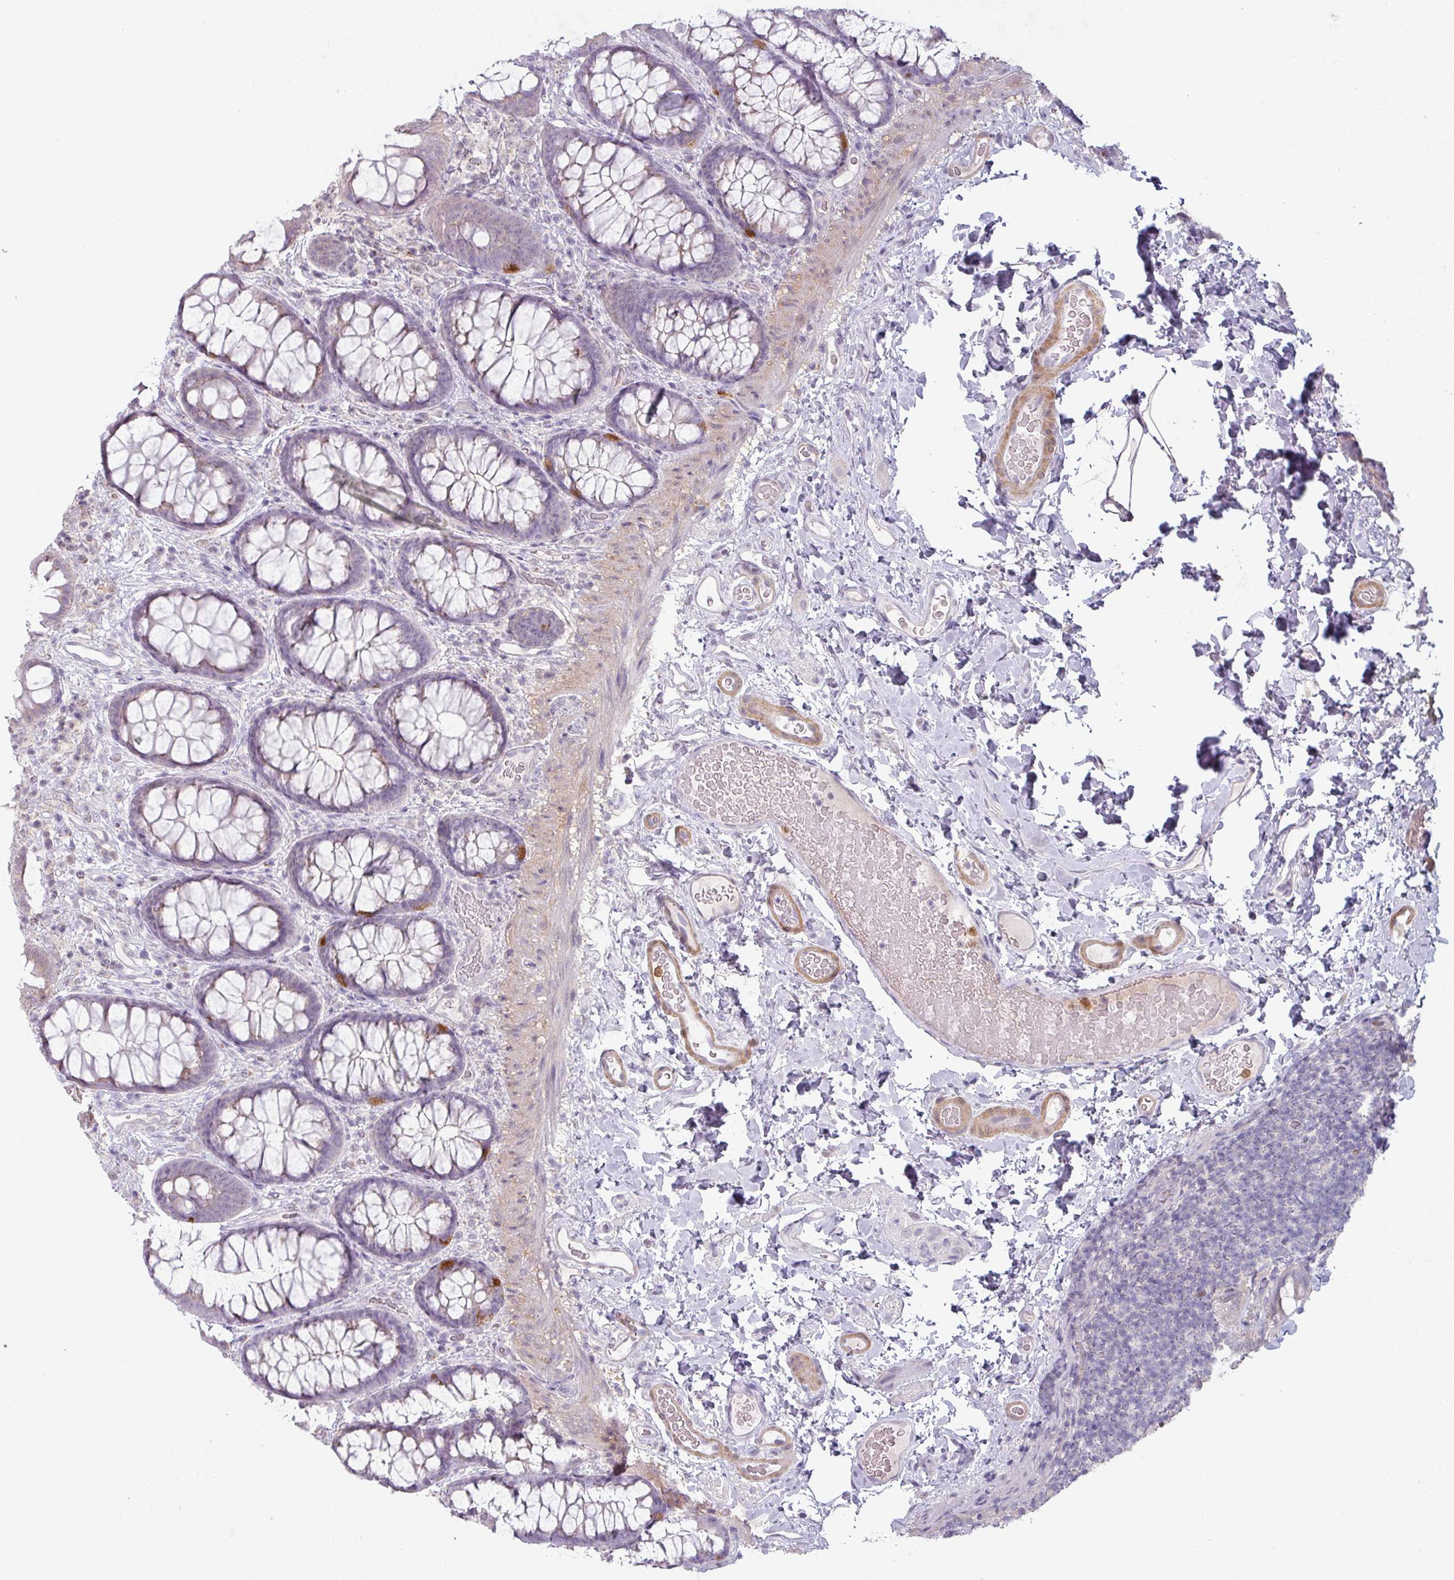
{"staining": {"intensity": "moderate", "quantity": "25%-75%", "location": "cytoplasmic/membranous"}, "tissue": "colon", "cell_type": "Endothelial cells", "image_type": "normal", "snomed": [{"axis": "morphology", "description": "Normal tissue, NOS"}, {"axis": "topography", "description": "Colon"}], "caption": "Brown immunohistochemical staining in unremarkable colon demonstrates moderate cytoplasmic/membranous positivity in about 25%-75% of endothelial cells.", "gene": "MAGEC3", "patient": {"sex": "male", "age": 46}}